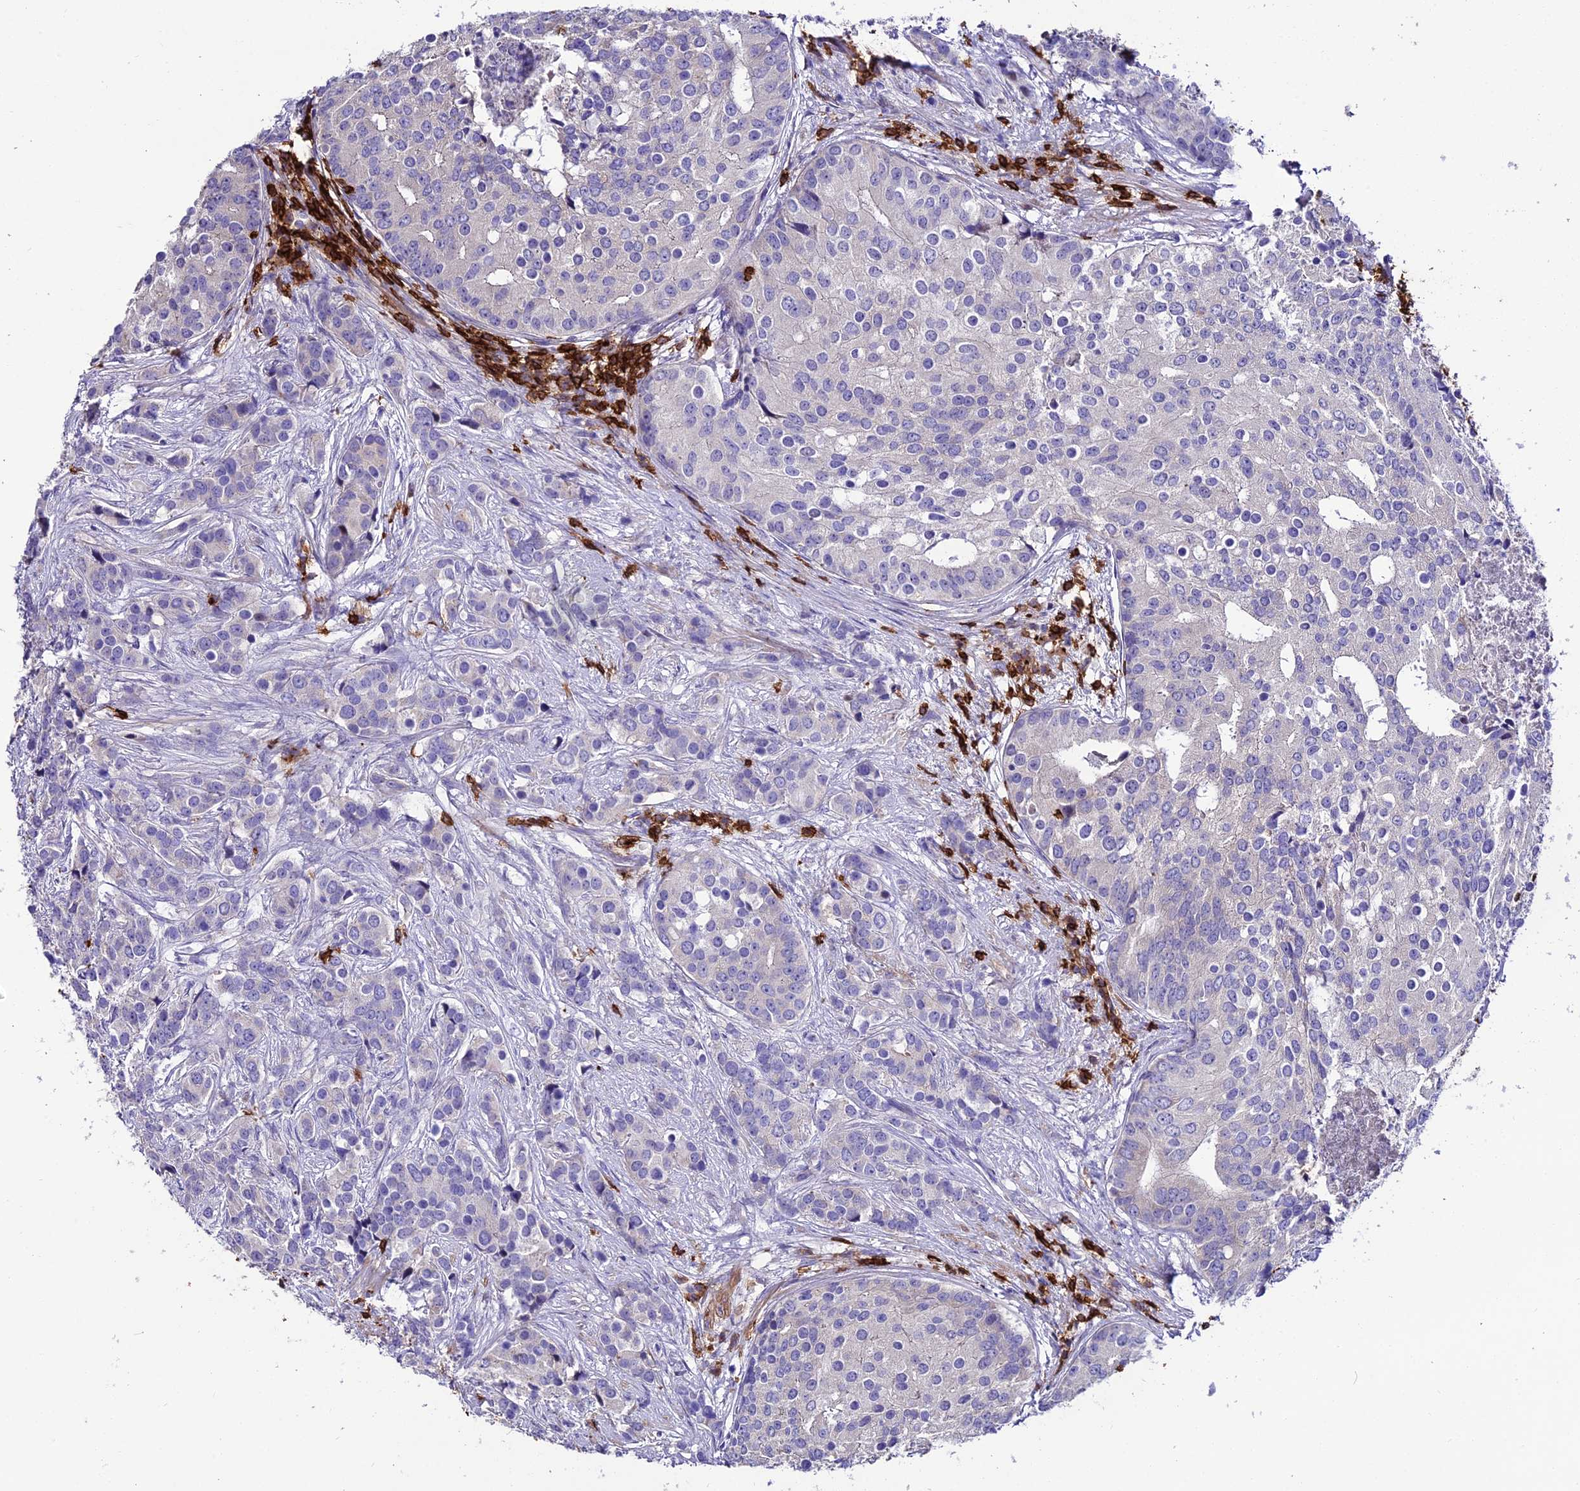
{"staining": {"intensity": "negative", "quantity": "none", "location": "none"}, "tissue": "prostate cancer", "cell_type": "Tumor cells", "image_type": "cancer", "snomed": [{"axis": "morphology", "description": "Adenocarcinoma, High grade"}, {"axis": "topography", "description": "Prostate"}], "caption": "Immunohistochemistry of adenocarcinoma (high-grade) (prostate) shows no positivity in tumor cells.", "gene": "PTPRCAP", "patient": {"sex": "male", "age": 62}}